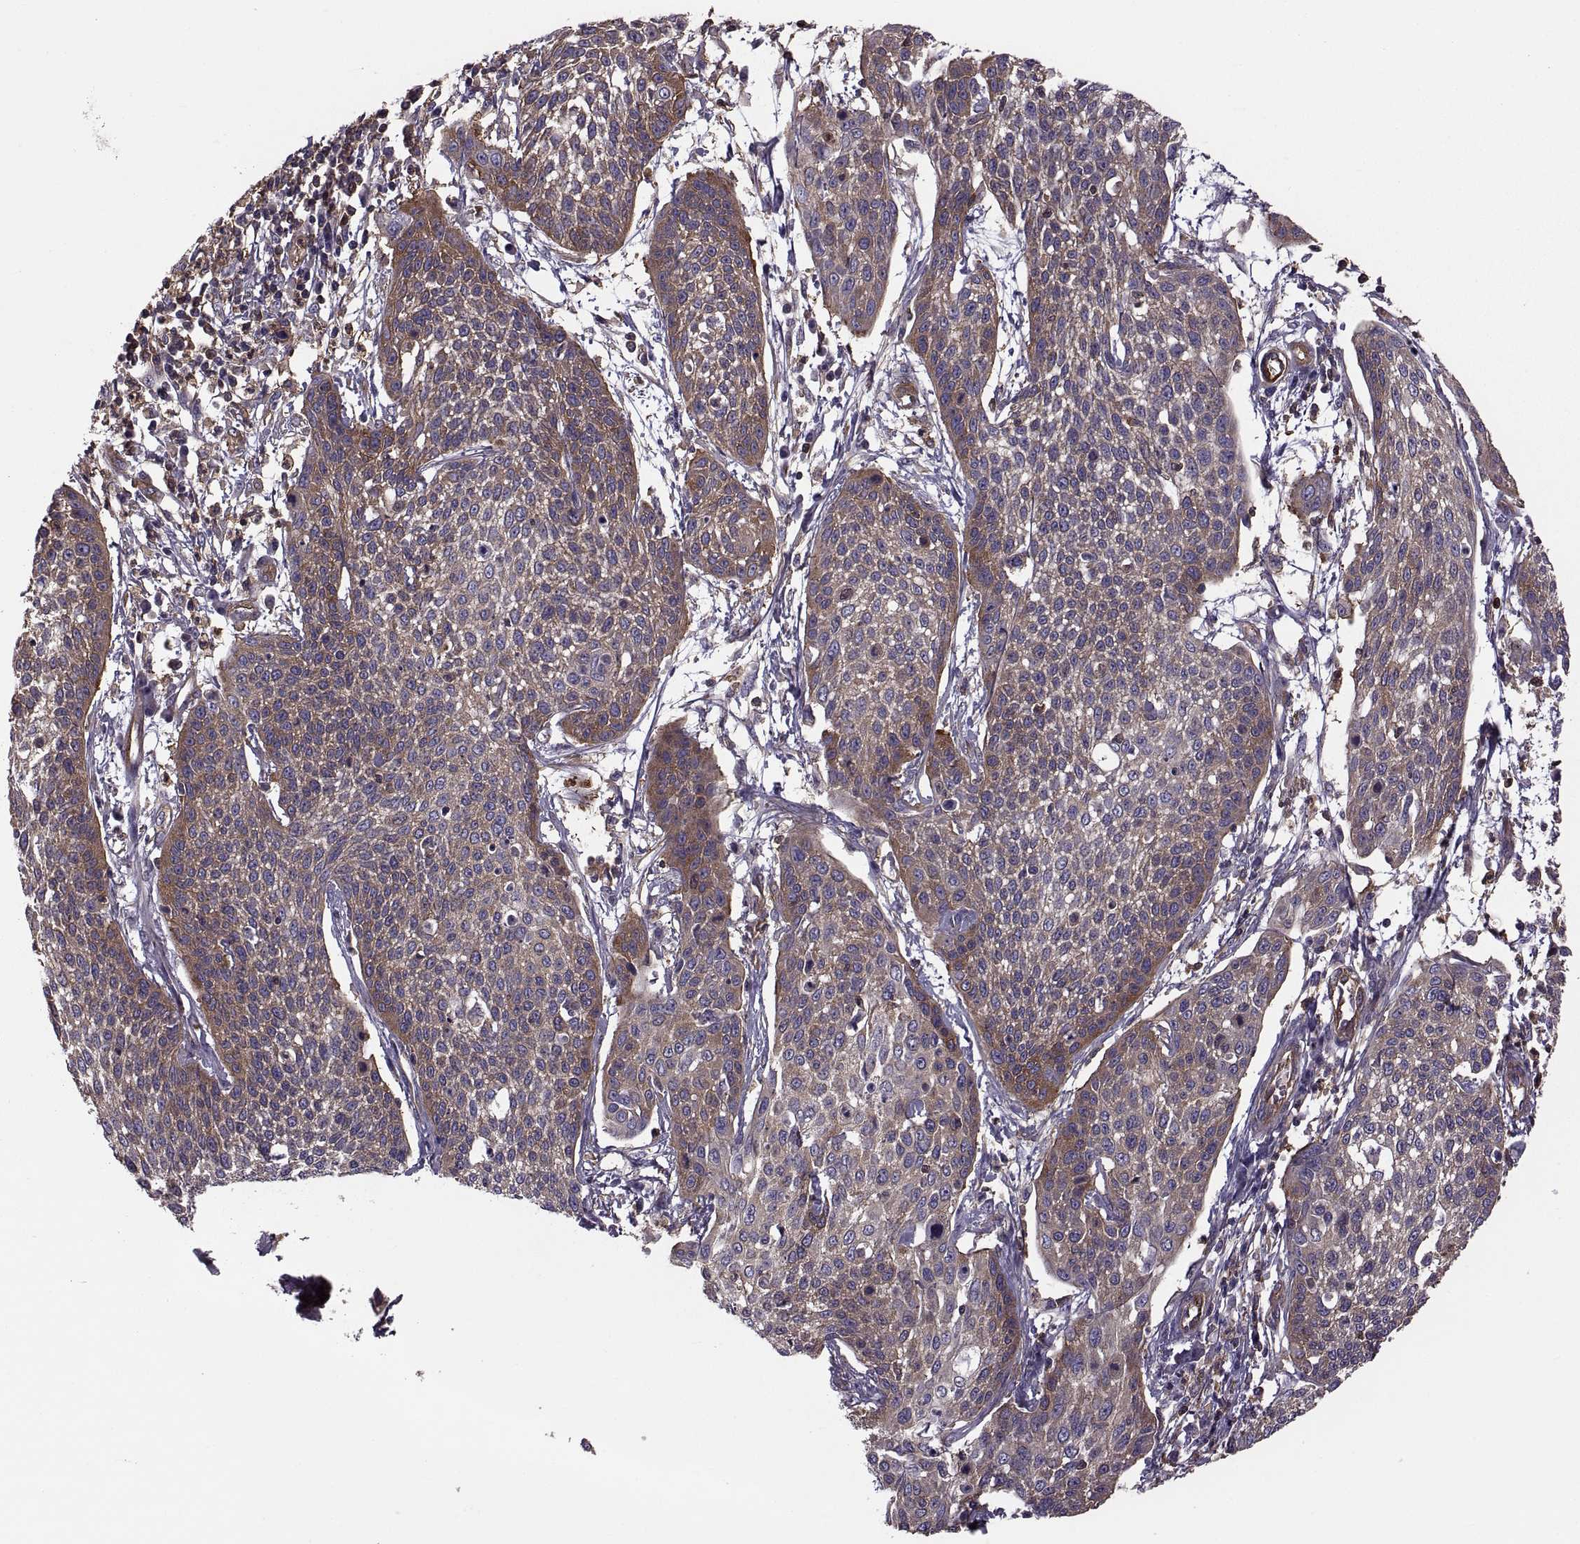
{"staining": {"intensity": "moderate", "quantity": ">75%", "location": "cytoplasmic/membranous"}, "tissue": "cervical cancer", "cell_type": "Tumor cells", "image_type": "cancer", "snomed": [{"axis": "morphology", "description": "Squamous cell carcinoma, NOS"}, {"axis": "topography", "description": "Cervix"}], "caption": "Brown immunohistochemical staining in human cervical cancer demonstrates moderate cytoplasmic/membranous expression in about >75% of tumor cells.", "gene": "MYH9", "patient": {"sex": "female", "age": 34}}